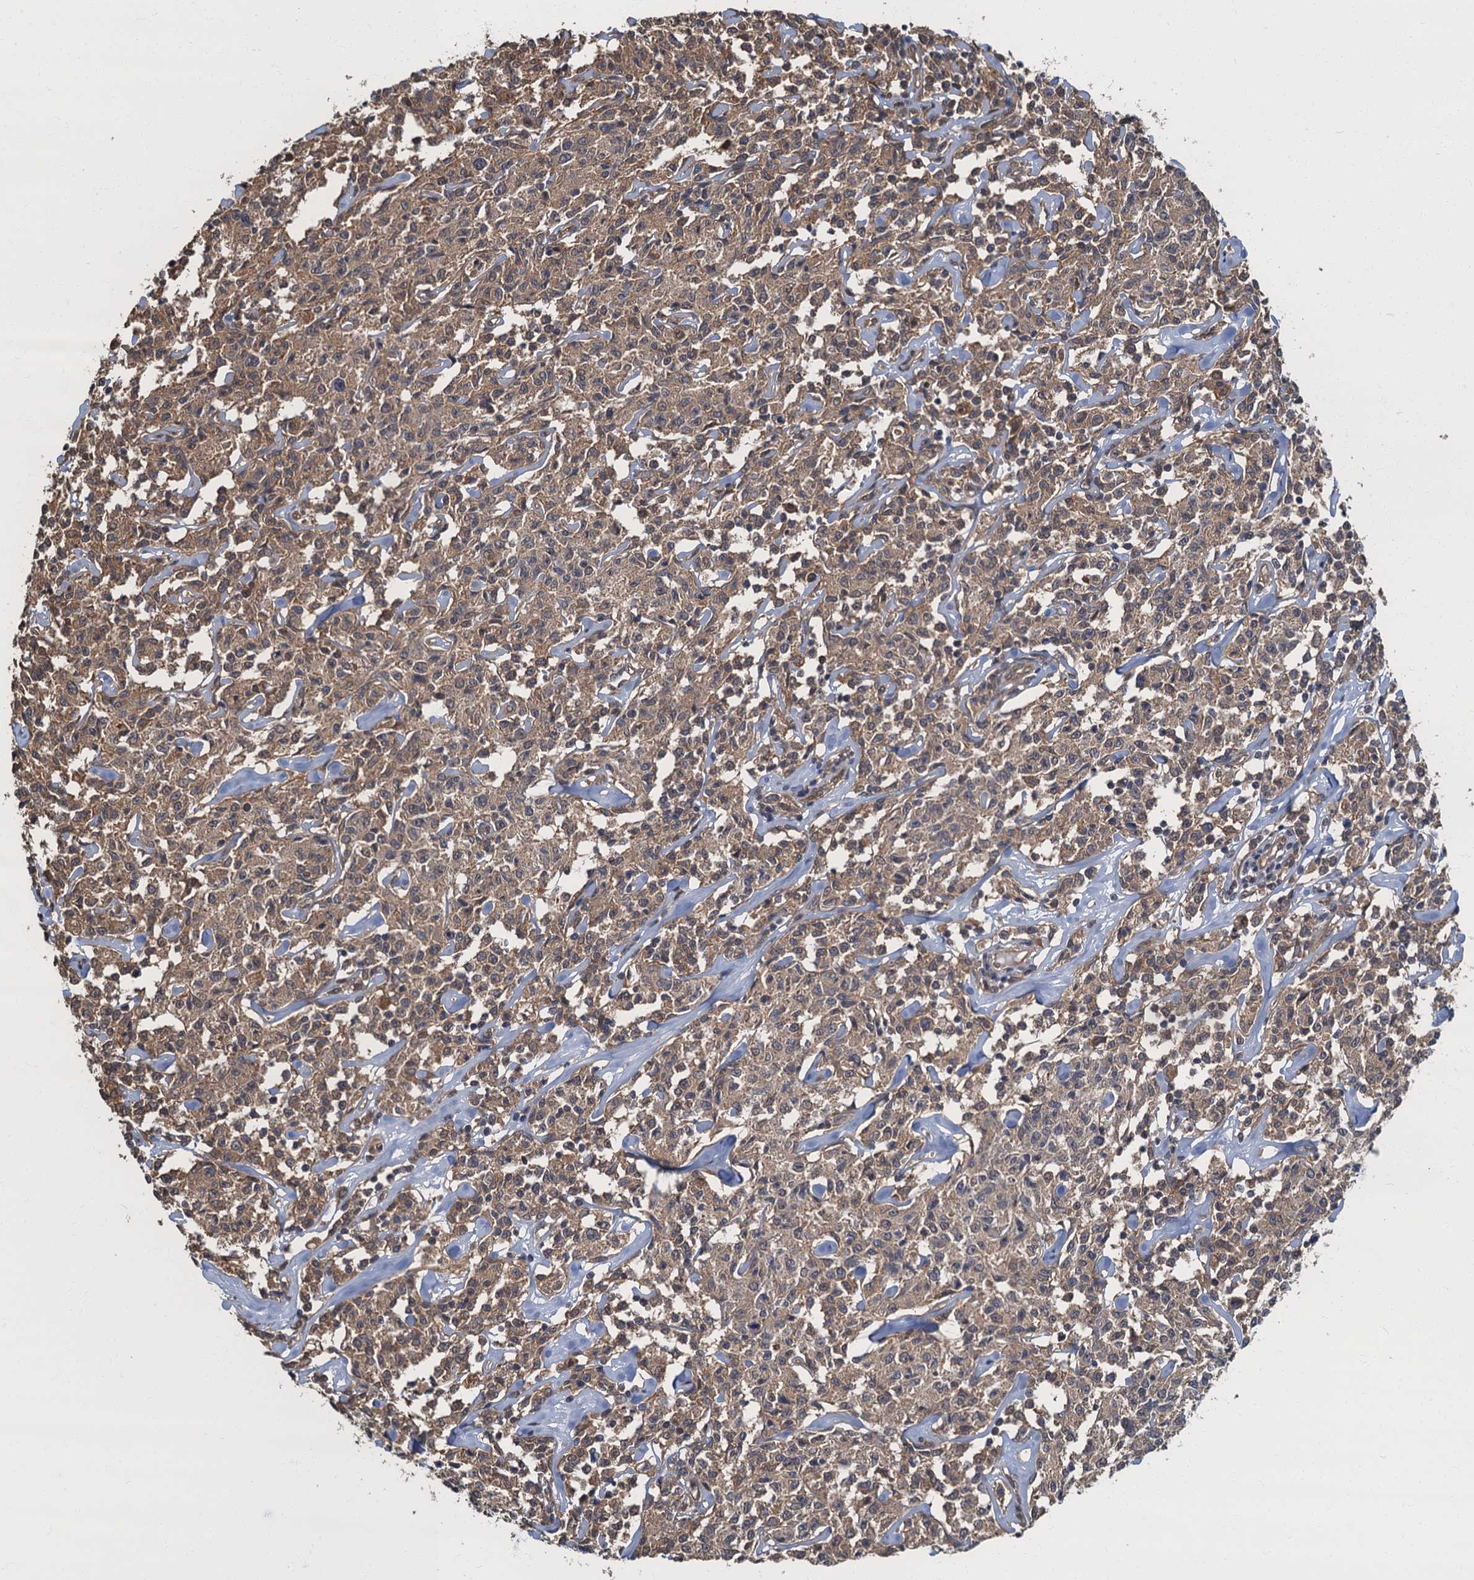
{"staining": {"intensity": "moderate", "quantity": ">75%", "location": "cytoplasmic/membranous"}, "tissue": "lymphoma", "cell_type": "Tumor cells", "image_type": "cancer", "snomed": [{"axis": "morphology", "description": "Malignant lymphoma, non-Hodgkin's type, Low grade"}, {"axis": "topography", "description": "Small intestine"}], "caption": "Lymphoma stained with a protein marker reveals moderate staining in tumor cells.", "gene": "TBCK", "patient": {"sex": "female", "age": 59}}